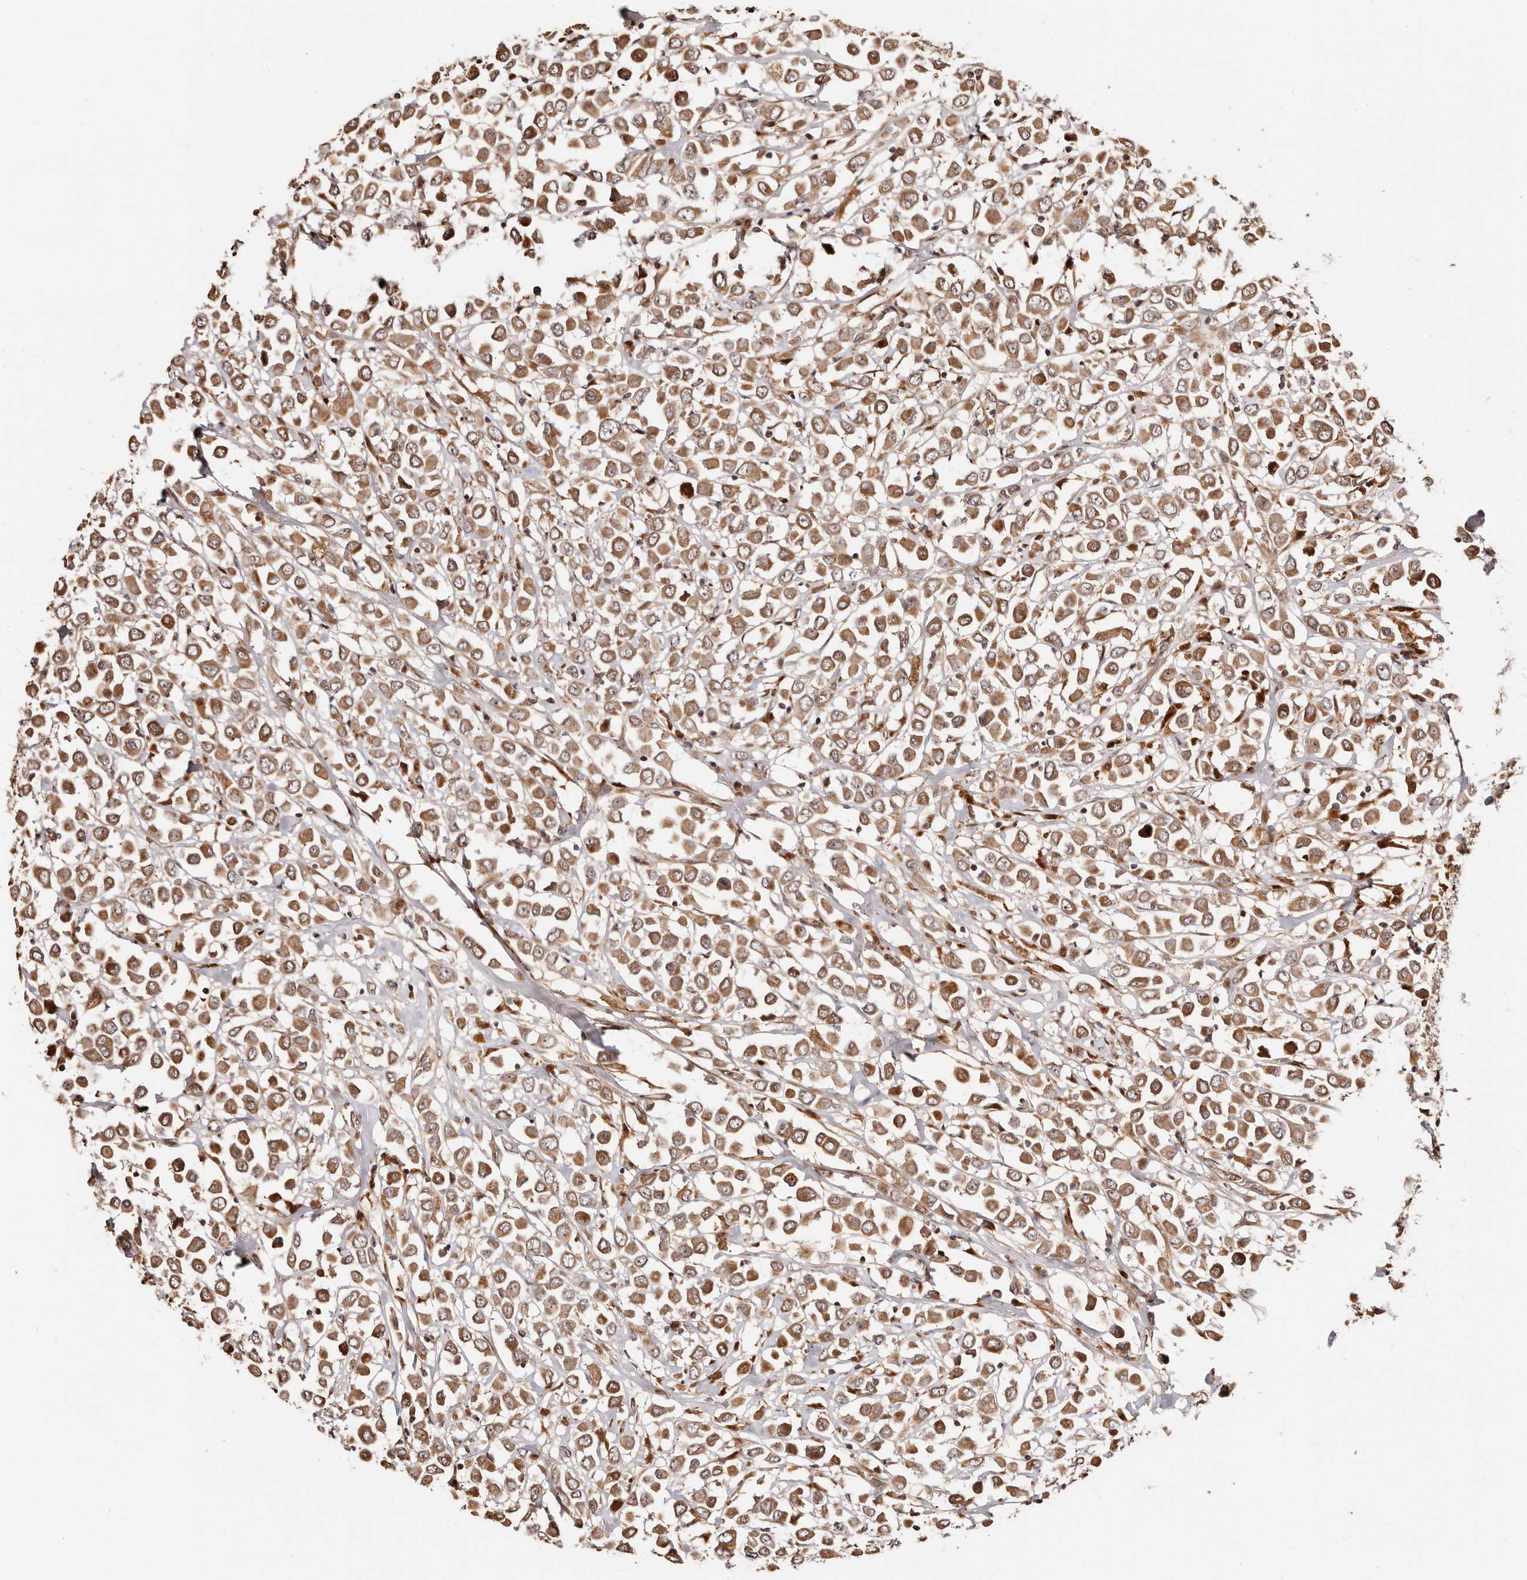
{"staining": {"intensity": "moderate", "quantity": ">75%", "location": "cytoplasmic/membranous"}, "tissue": "breast cancer", "cell_type": "Tumor cells", "image_type": "cancer", "snomed": [{"axis": "morphology", "description": "Duct carcinoma"}, {"axis": "topography", "description": "Breast"}], "caption": "Breast cancer was stained to show a protein in brown. There is medium levels of moderate cytoplasmic/membranous positivity in about >75% of tumor cells.", "gene": "PTPN22", "patient": {"sex": "female", "age": 61}}